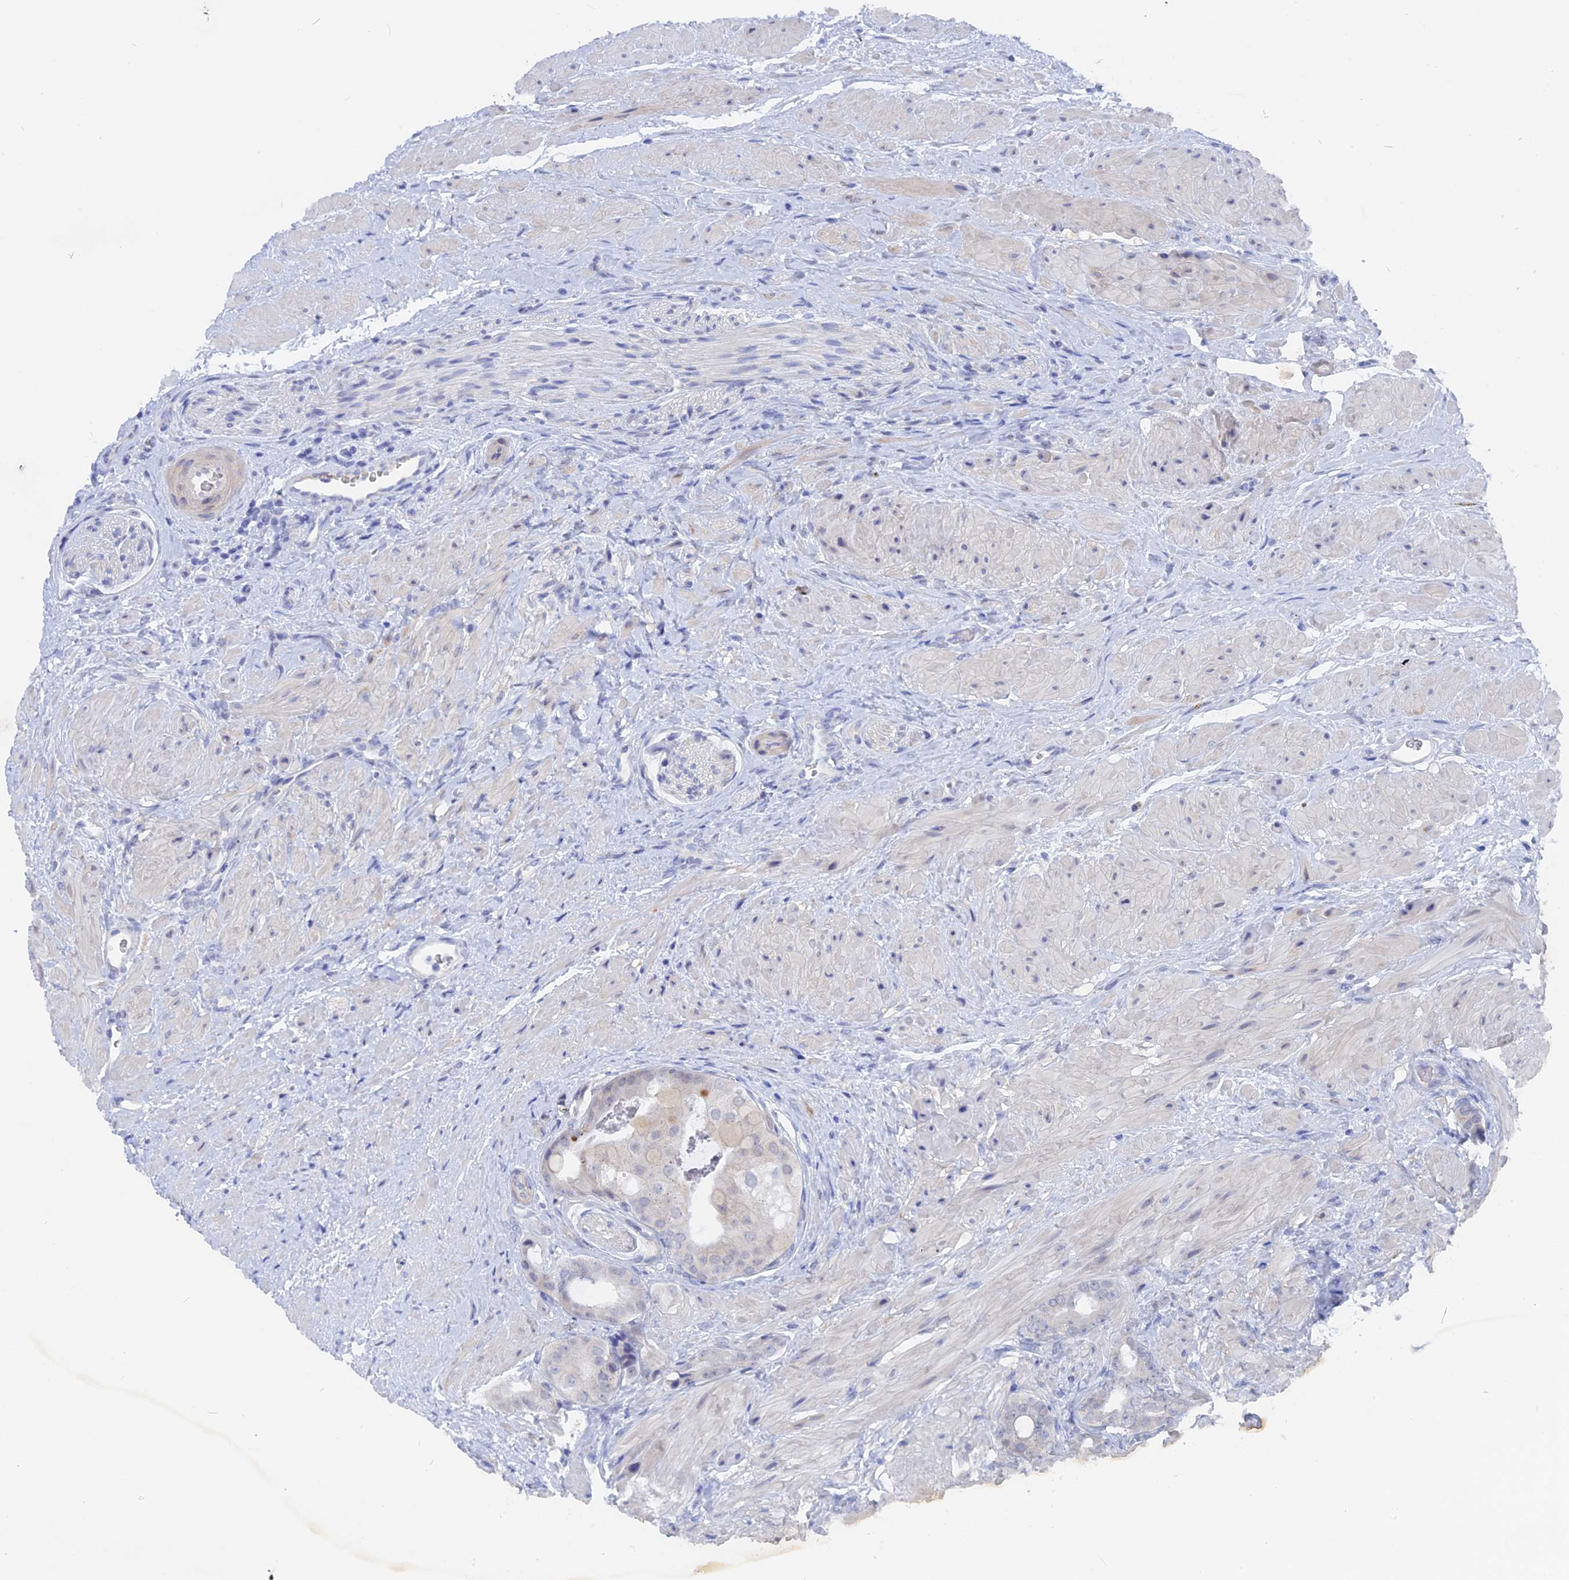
{"staining": {"intensity": "negative", "quantity": "none", "location": "none"}, "tissue": "prostate cancer", "cell_type": "Tumor cells", "image_type": "cancer", "snomed": [{"axis": "morphology", "description": "Adenocarcinoma, Low grade"}, {"axis": "topography", "description": "Prostate"}], "caption": "High magnification brightfield microscopy of prostate adenocarcinoma (low-grade) stained with DAB (3,3'-diaminobenzidine) (brown) and counterstained with hematoxylin (blue): tumor cells show no significant staining.", "gene": "DACT3", "patient": {"sex": "male", "age": 57}}